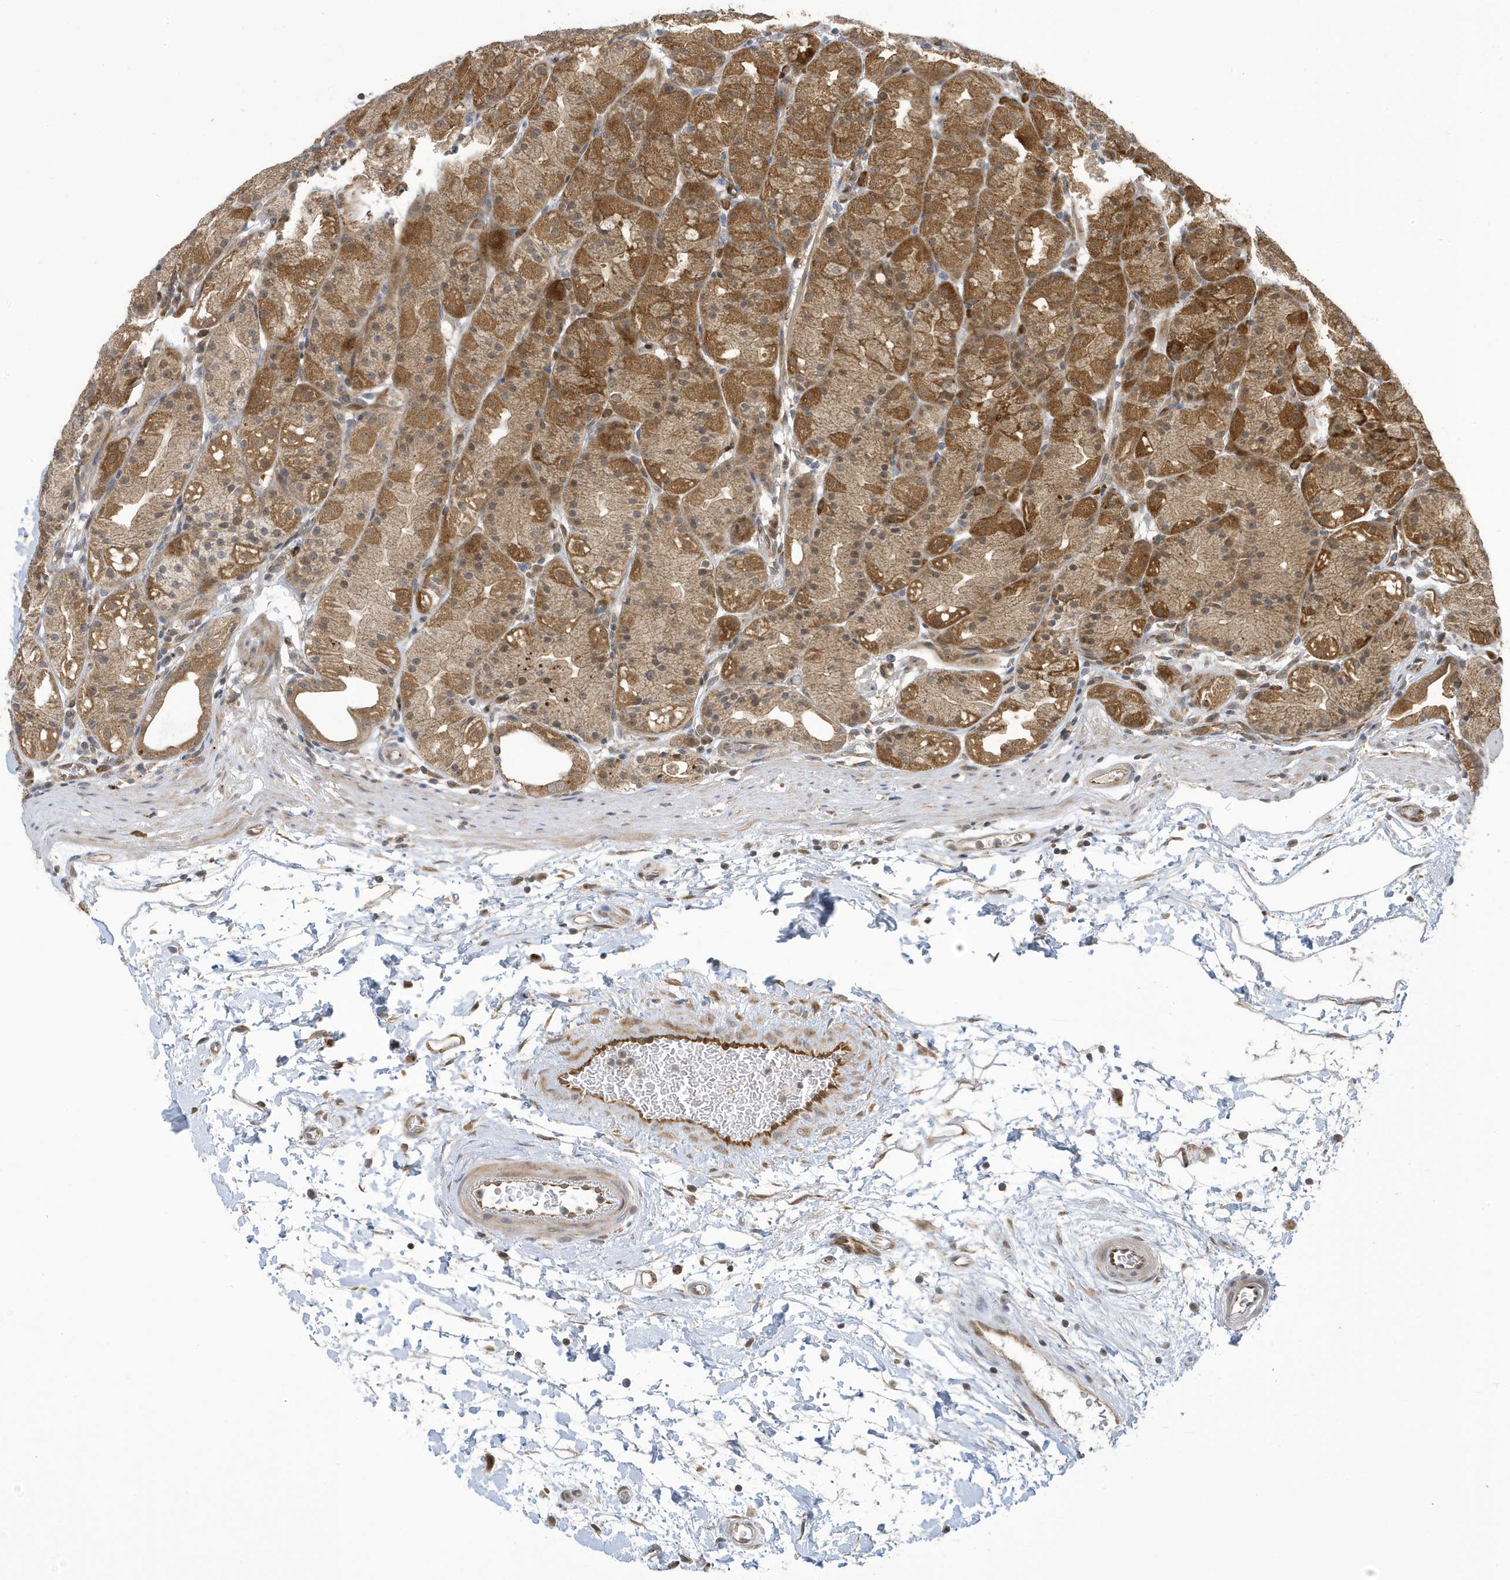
{"staining": {"intensity": "moderate", "quantity": ">75%", "location": "cytoplasmic/membranous,nuclear"}, "tissue": "stomach", "cell_type": "Glandular cells", "image_type": "normal", "snomed": [{"axis": "morphology", "description": "Normal tissue, NOS"}, {"axis": "topography", "description": "Stomach, upper"}], "caption": "Immunohistochemistry micrograph of normal stomach stained for a protein (brown), which exhibits medium levels of moderate cytoplasmic/membranous,nuclear positivity in about >75% of glandular cells.", "gene": "NCOA7", "patient": {"sex": "male", "age": 48}}